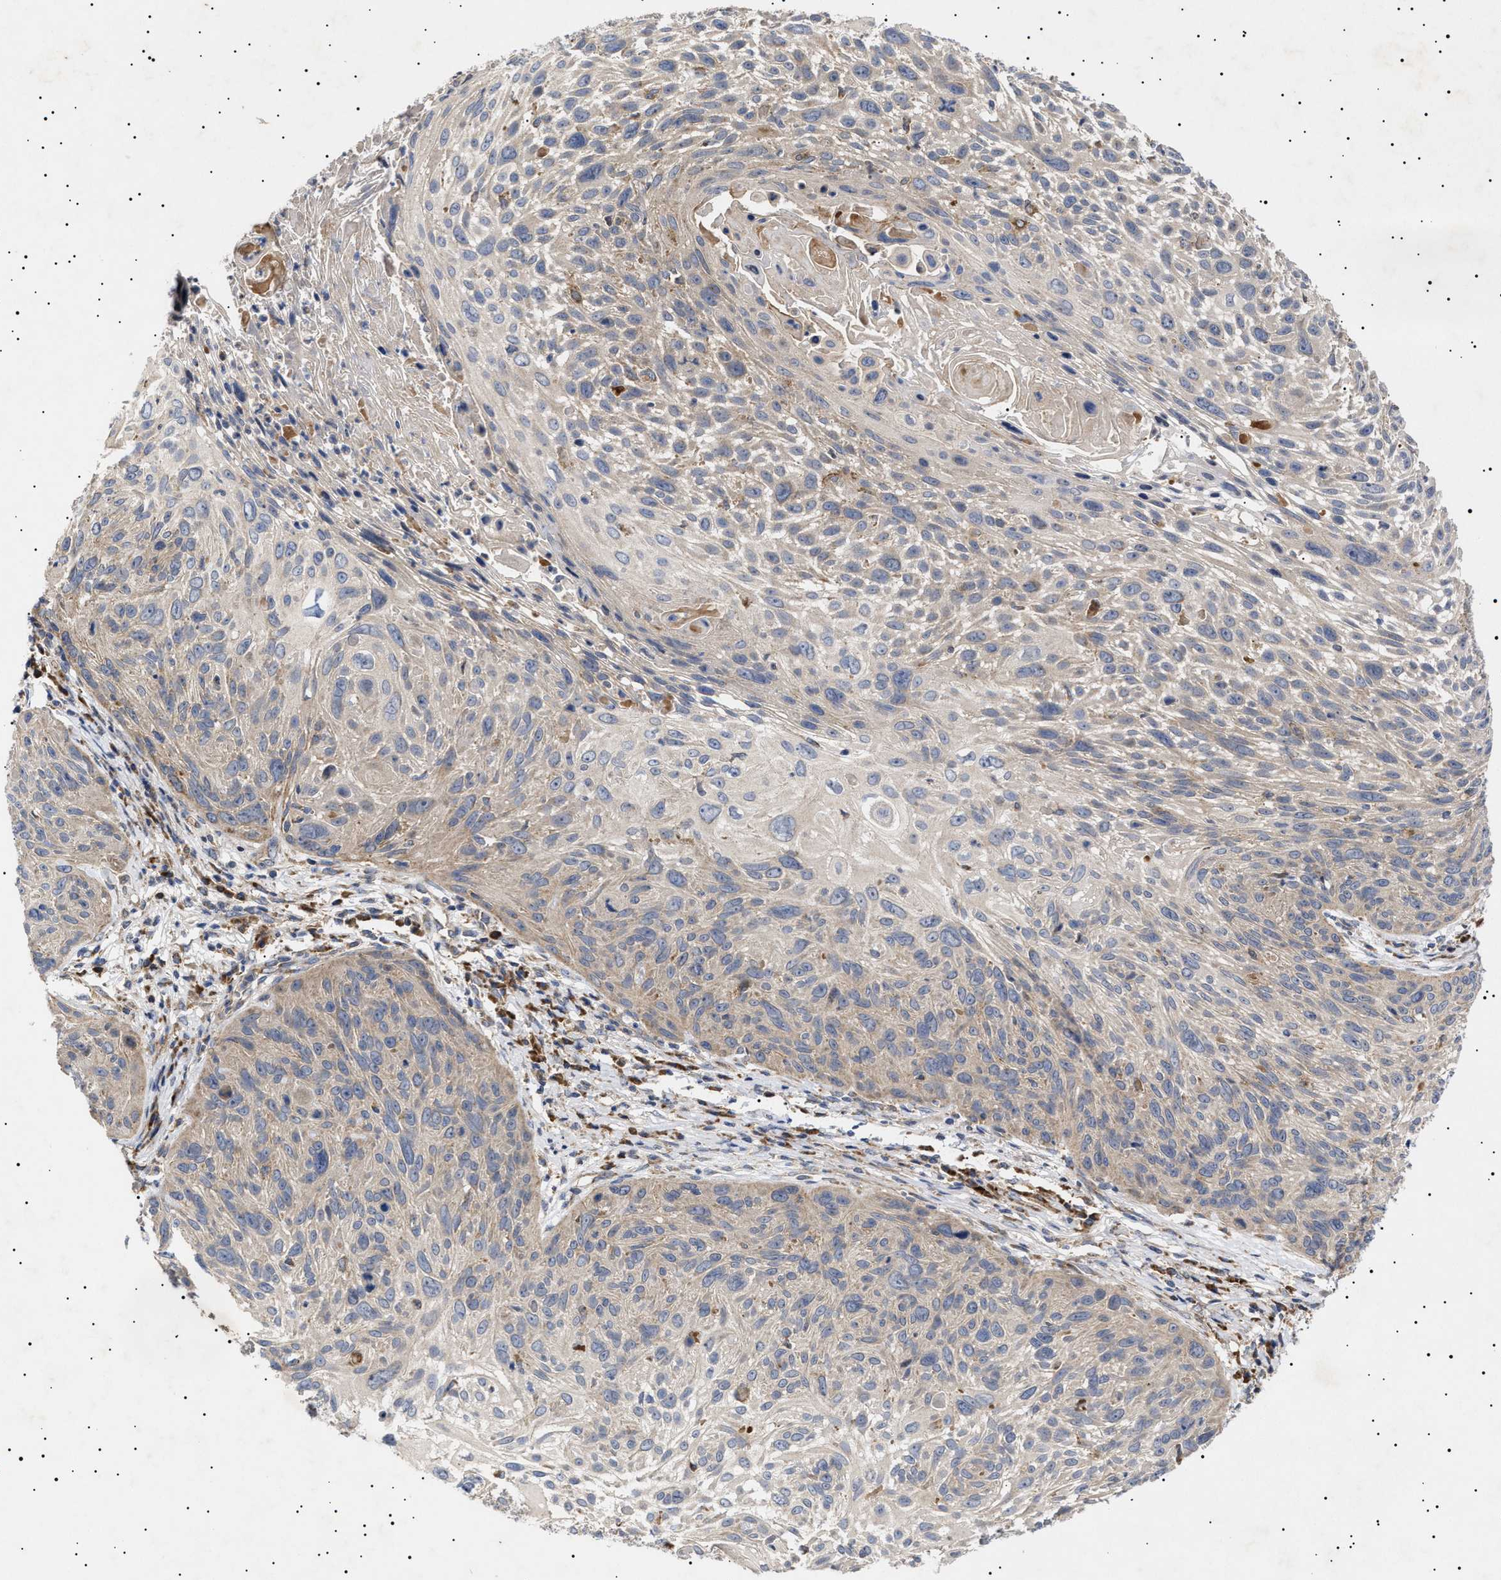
{"staining": {"intensity": "weak", "quantity": "<25%", "location": "cytoplasmic/membranous"}, "tissue": "cervical cancer", "cell_type": "Tumor cells", "image_type": "cancer", "snomed": [{"axis": "morphology", "description": "Squamous cell carcinoma, NOS"}, {"axis": "topography", "description": "Cervix"}], "caption": "High magnification brightfield microscopy of cervical squamous cell carcinoma stained with DAB (3,3'-diaminobenzidine) (brown) and counterstained with hematoxylin (blue): tumor cells show no significant expression.", "gene": "MRPL10", "patient": {"sex": "female", "age": 51}}